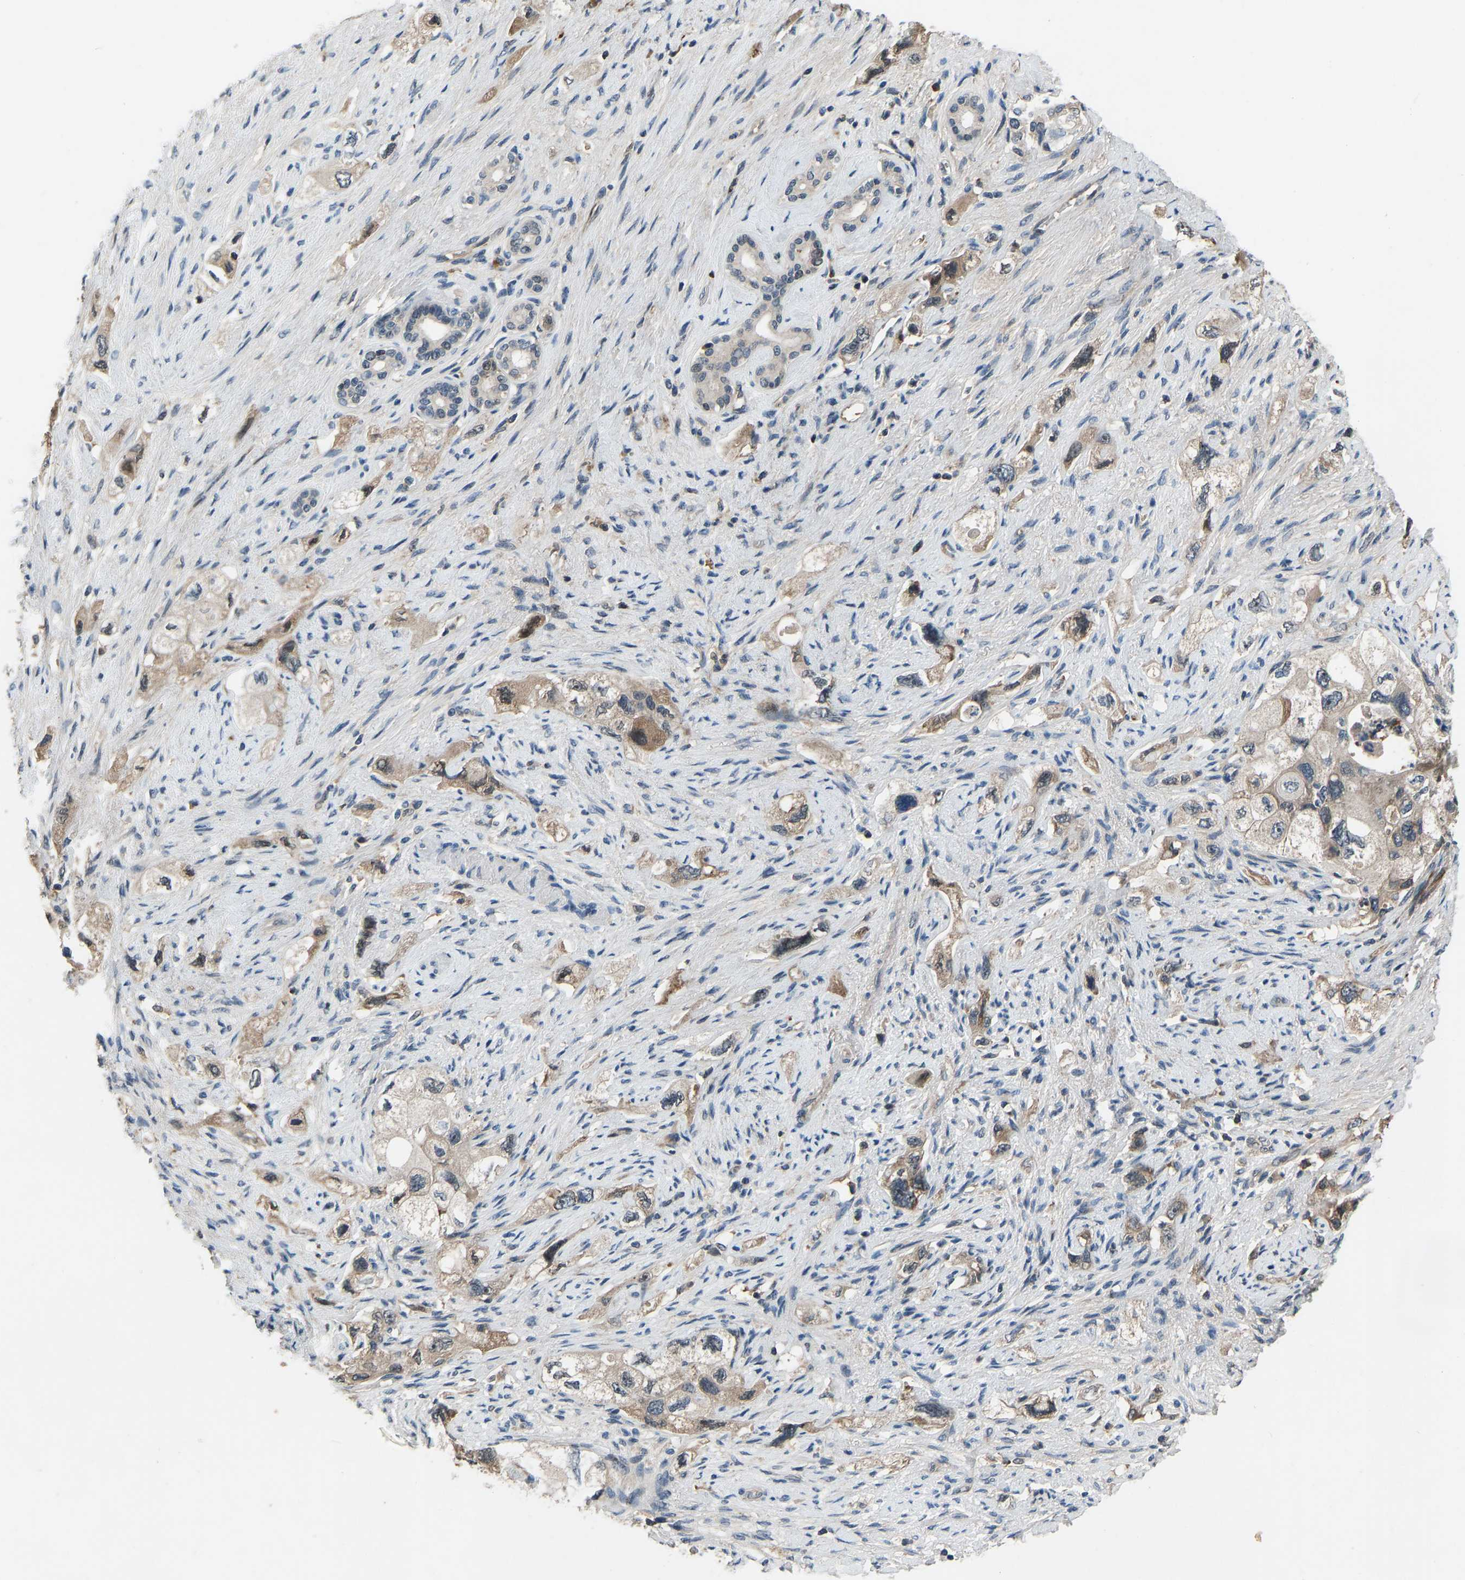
{"staining": {"intensity": "moderate", "quantity": ">75%", "location": "cytoplasmic/membranous"}, "tissue": "pancreatic cancer", "cell_type": "Tumor cells", "image_type": "cancer", "snomed": [{"axis": "morphology", "description": "Adenocarcinoma, NOS"}, {"axis": "topography", "description": "Pancreas"}], "caption": "Protein expression analysis of human pancreatic cancer (adenocarcinoma) reveals moderate cytoplasmic/membranous staining in about >75% of tumor cells. The staining is performed using DAB (3,3'-diaminobenzidine) brown chromogen to label protein expression. The nuclei are counter-stained blue using hematoxylin.", "gene": "RLIM", "patient": {"sex": "female", "age": 73}}